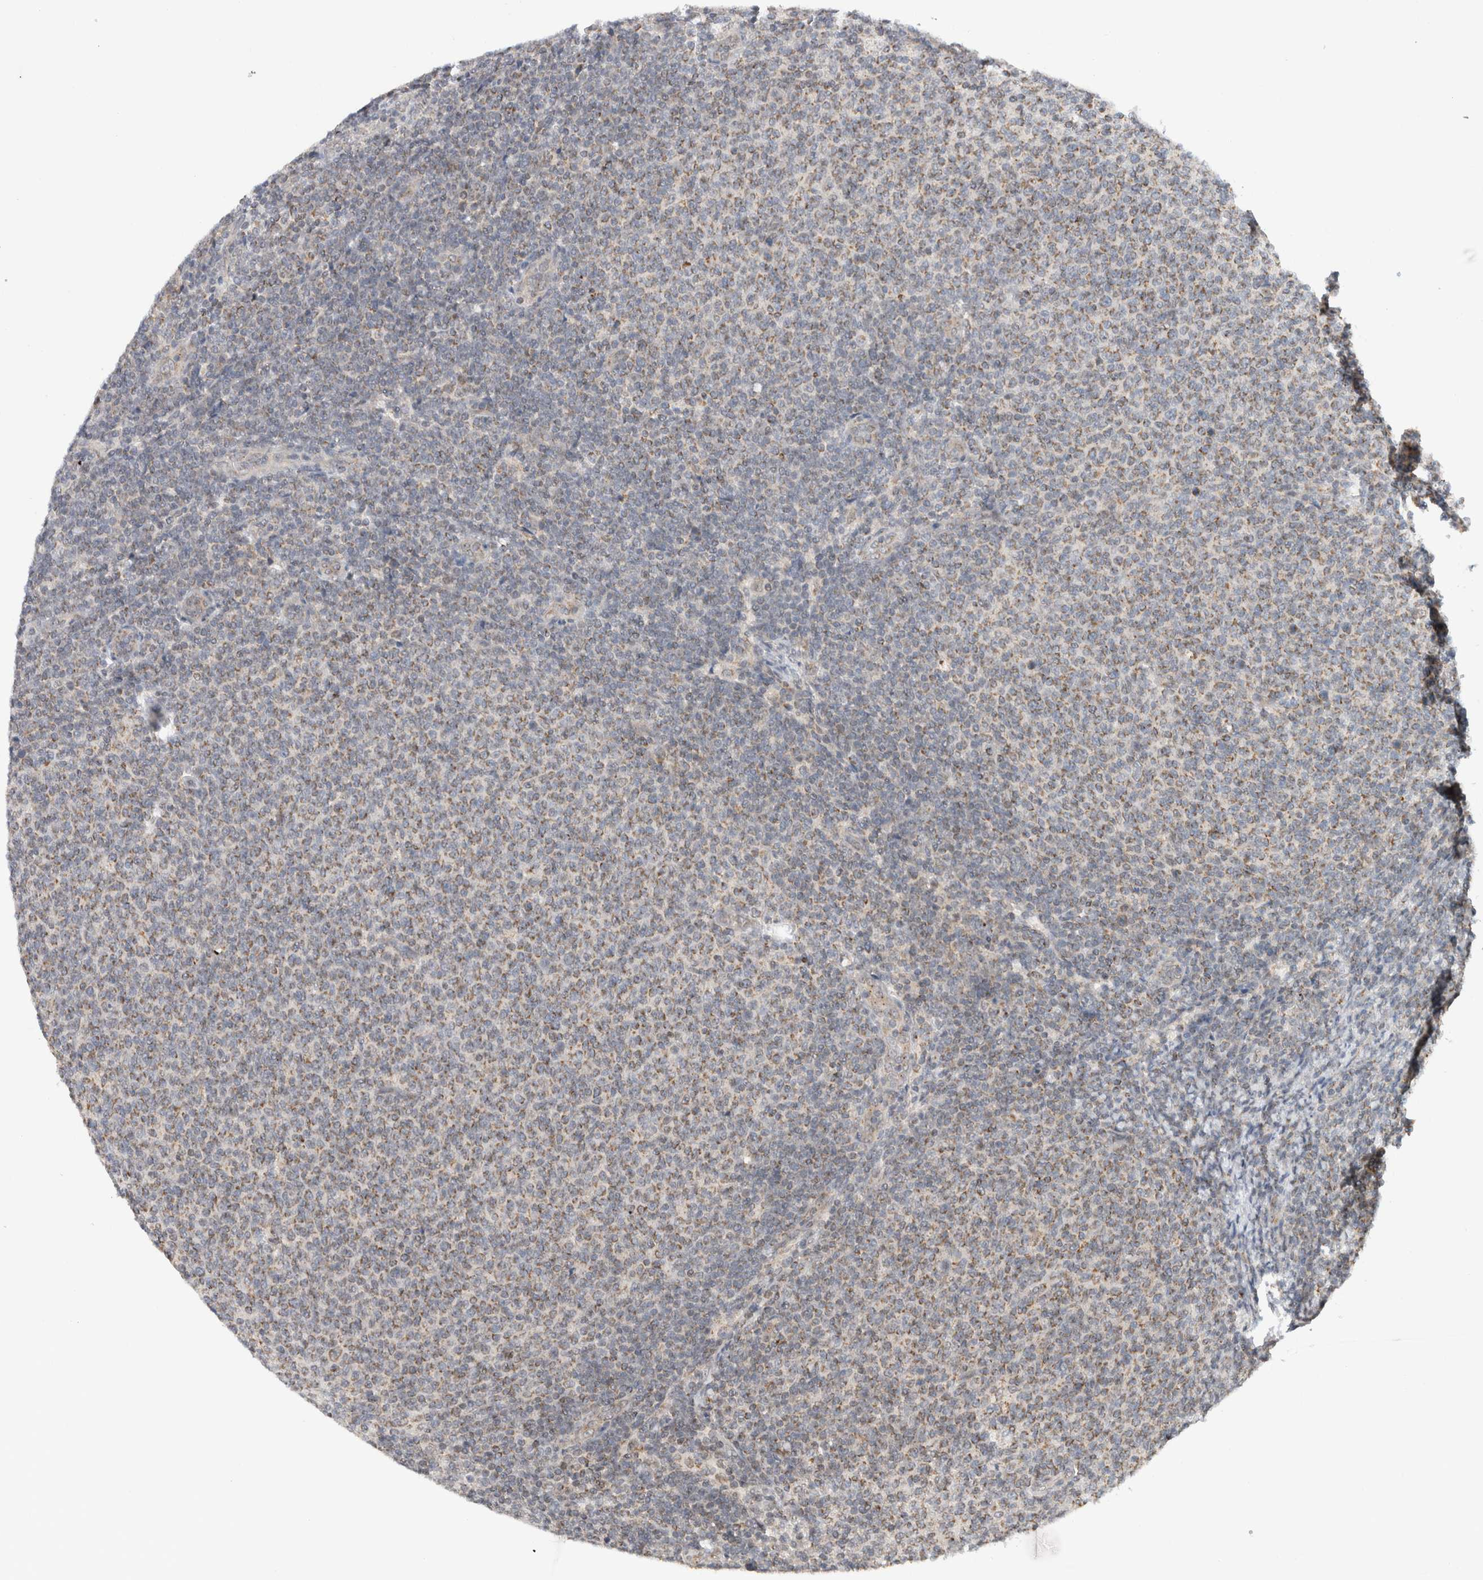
{"staining": {"intensity": "weak", "quantity": ">75%", "location": "cytoplasmic/membranous"}, "tissue": "lymphoma", "cell_type": "Tumor cells", "image_type": "cancer", "snomed": [{"axis": "morphology", "description": "Malignant lymphoma, non-Hodgkin's type, Low grade"}, {"axis": "topography", "description": "Lymph node"}], "caption": "An IHC micrograph of neoplastic tissue is shown. Protein staining in brown highlights weak cytoplasmic/membranous positivity in low-grade malignant lymphoma, non-Hodgkin's type within tumor cells.", "gene": "CMC2", "patient": {"sex": "male", "age": 66}}